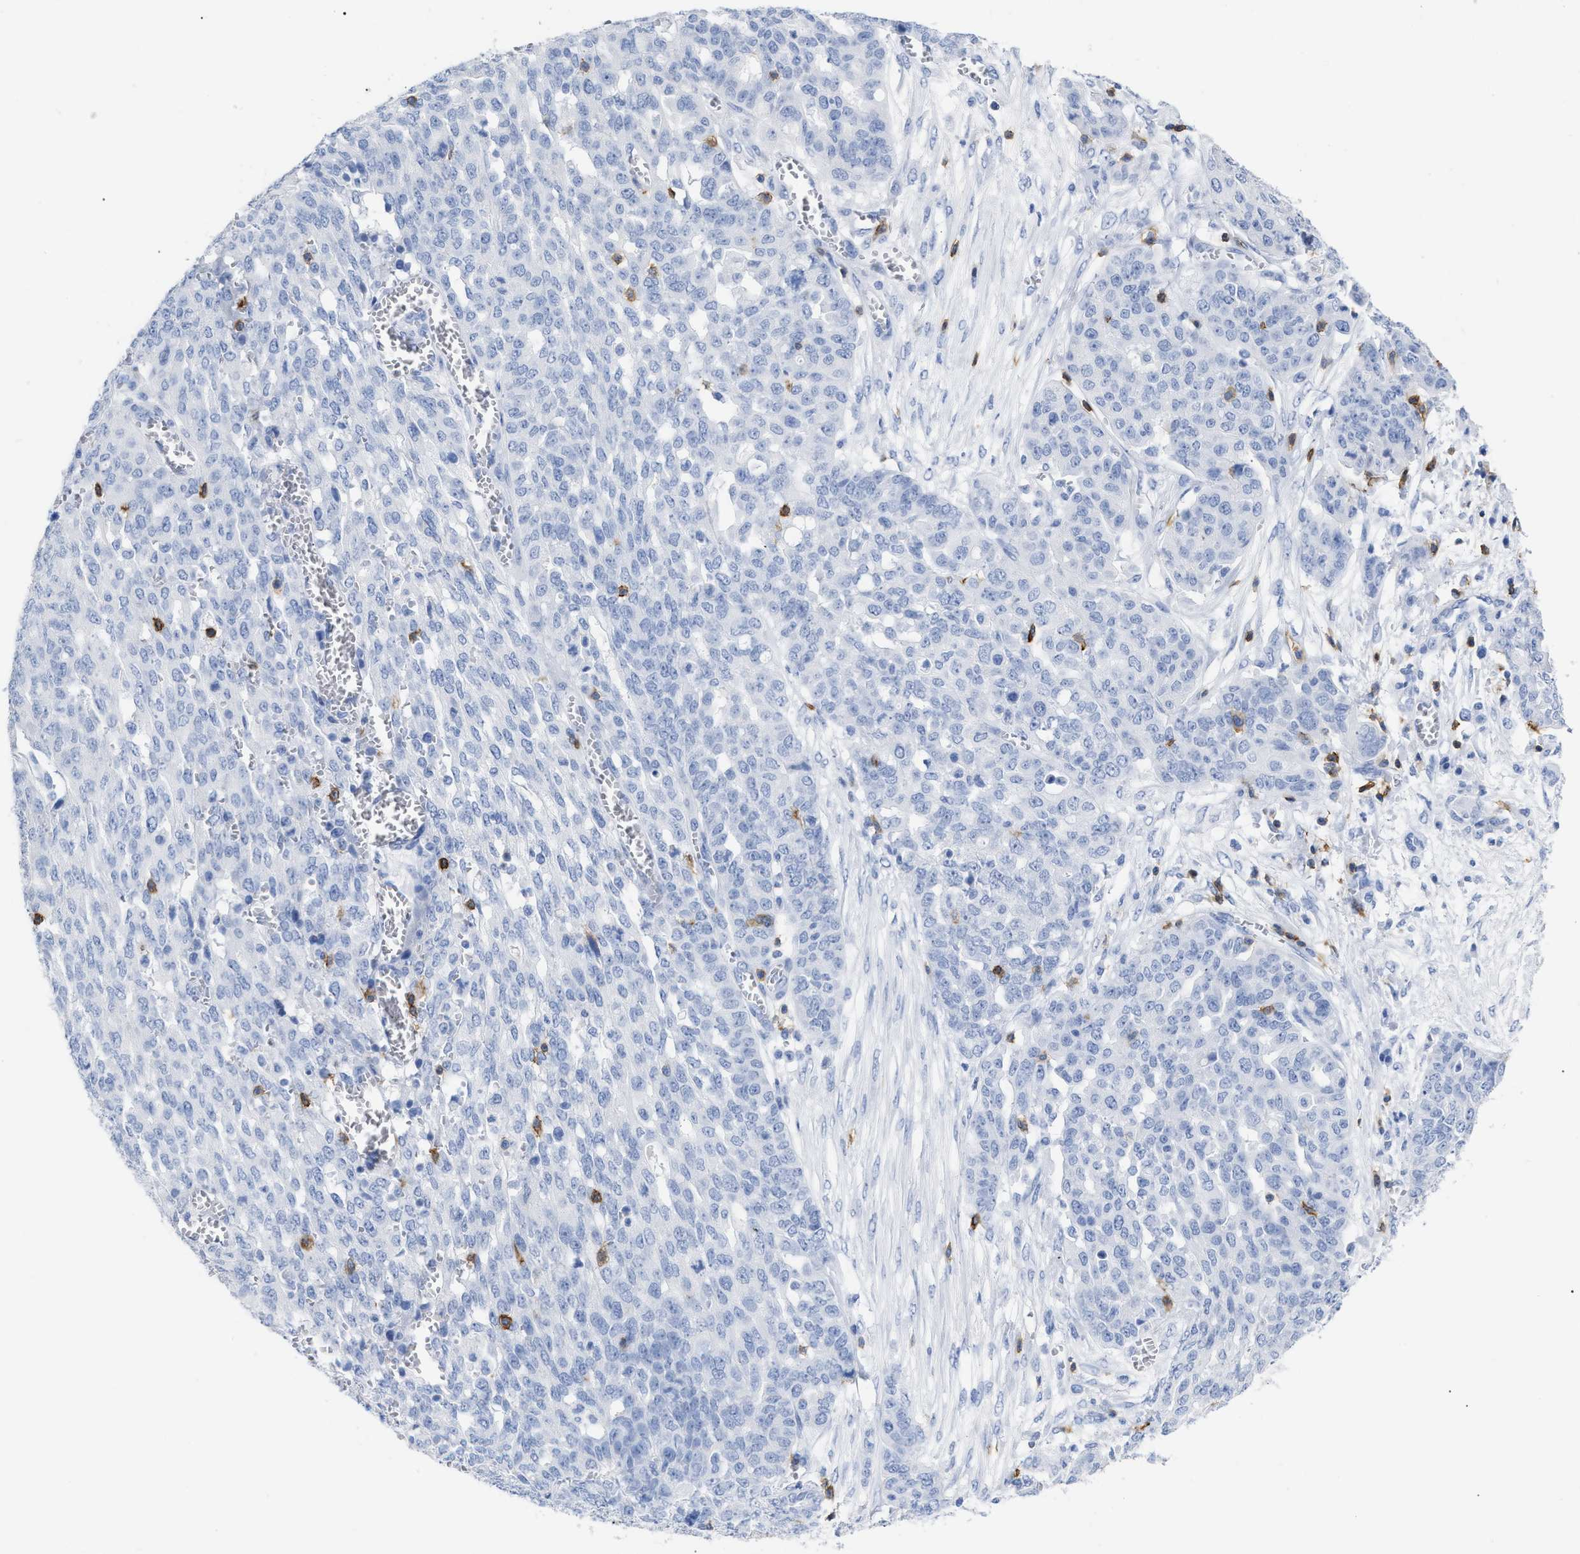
{"staining": {"intensity": "negative", "quantity": "none", "location": "none"}, "tissue": "ovarian cancer", "cell_type": "Tumor cells", "image_type": "cancer", "snomed": [{"axis": "morphology", "description": "Cystadenocarcinoma, serous, NOS"}, {"axis": "topography", "description": "Soft tissue"}, {"axis": "topography", "description": "Ovary"}], "caption": "High power microscopy photomicrograph of an immunohistochemistry photomicrograph of serous cystadenocarcinoma (ovarian), revealing no significant staining in tumor cells. The staining is performed using DAB brown chromogen with nuclei counter-stained in using hematoxylin.", "gene": "CD5", "patient": {"sex": "female", "age": 57}}